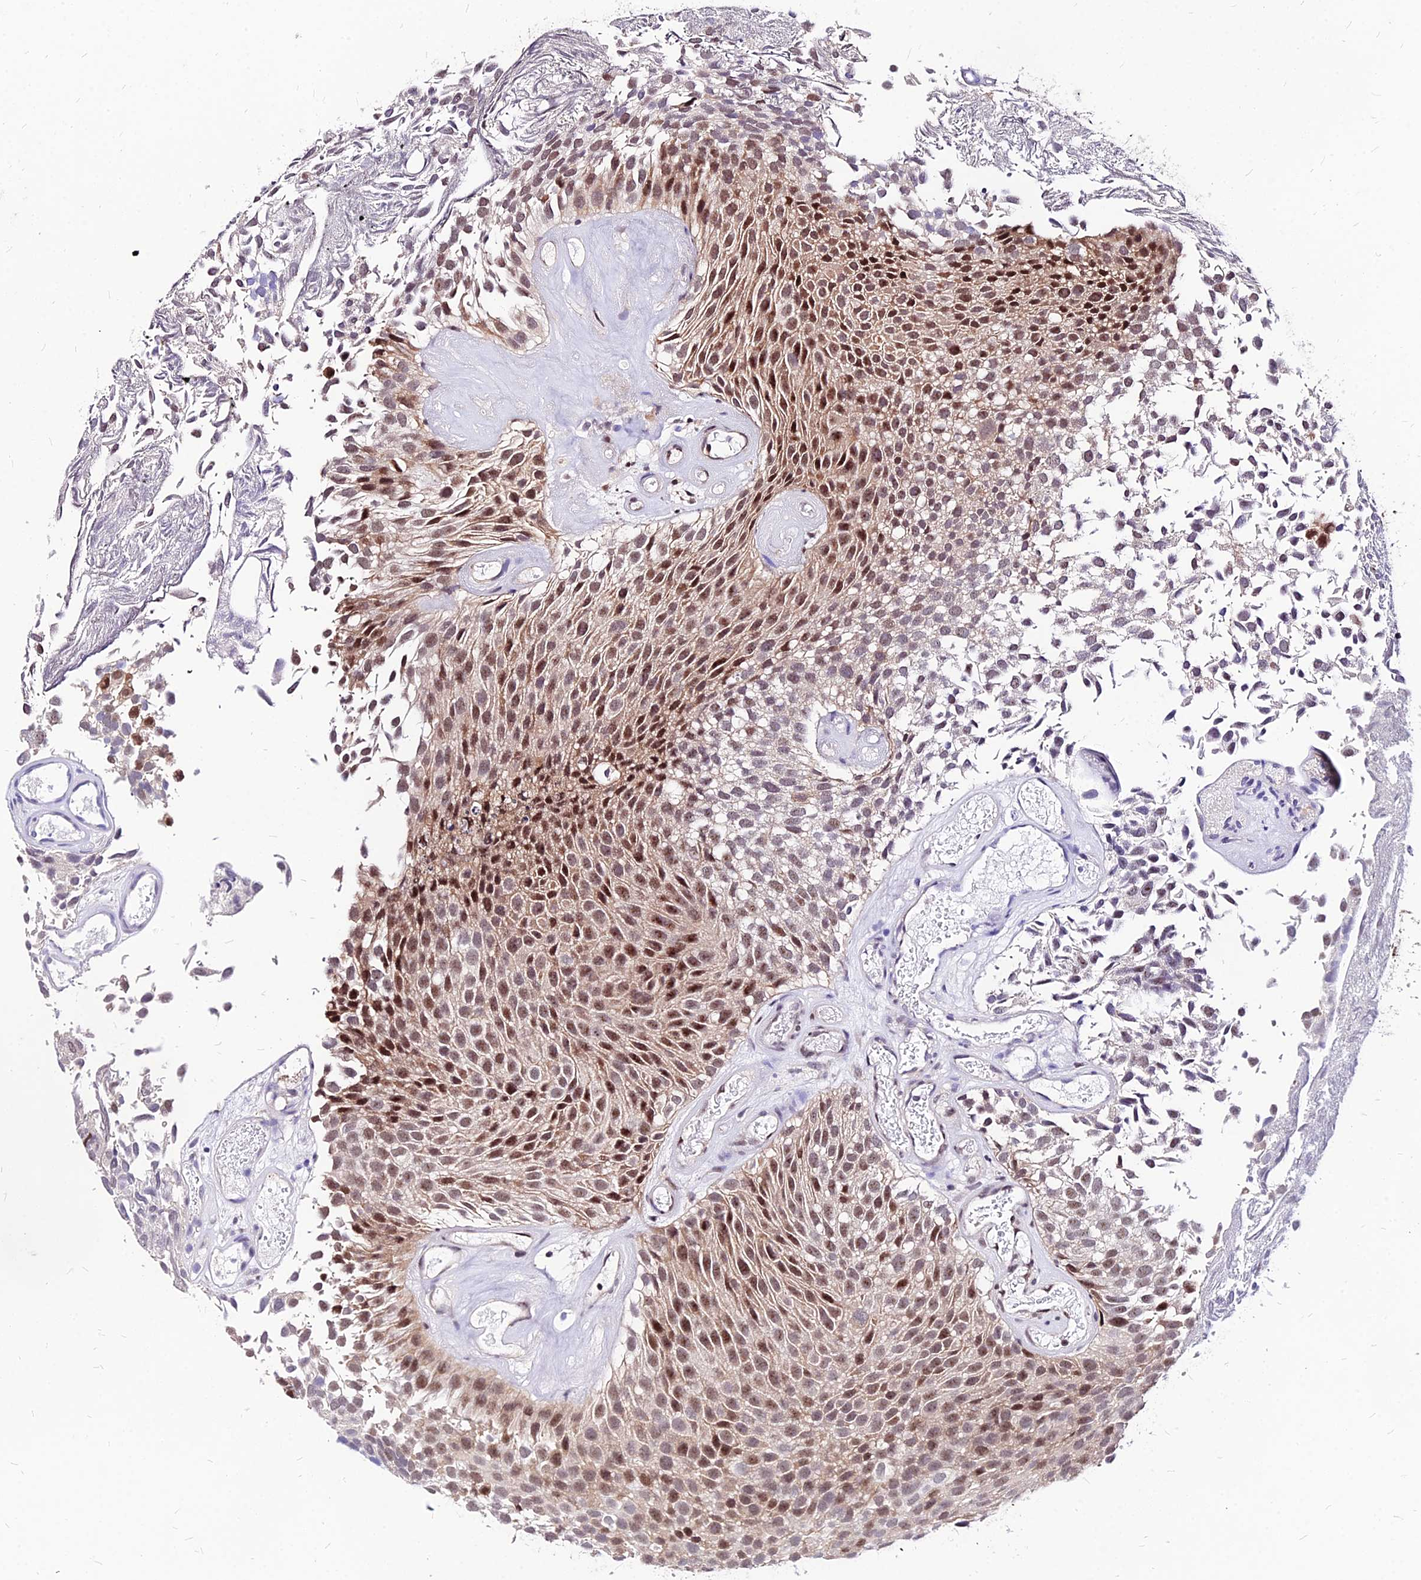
{"staining": {"intensity": "moderate", "quantity": "25%-75%", "location": "nuclear"}, "tissue": "urothelial cancer", "cell_type": "Tumor cells", "image_type": "cancer", "snomed": [{"axis": "morphology", "description": "Urothelial carcinoma, Low grade"}, {"axis": "topography", "description": "Urinary bladder"}], "caption": "Tumor cells show medium levels of moderate nuclear positivity in approximately 25%-75% of cells in human urothelial cancer.", "gene": "DDX55", "patient": {"sex": "male", "age": 89}}